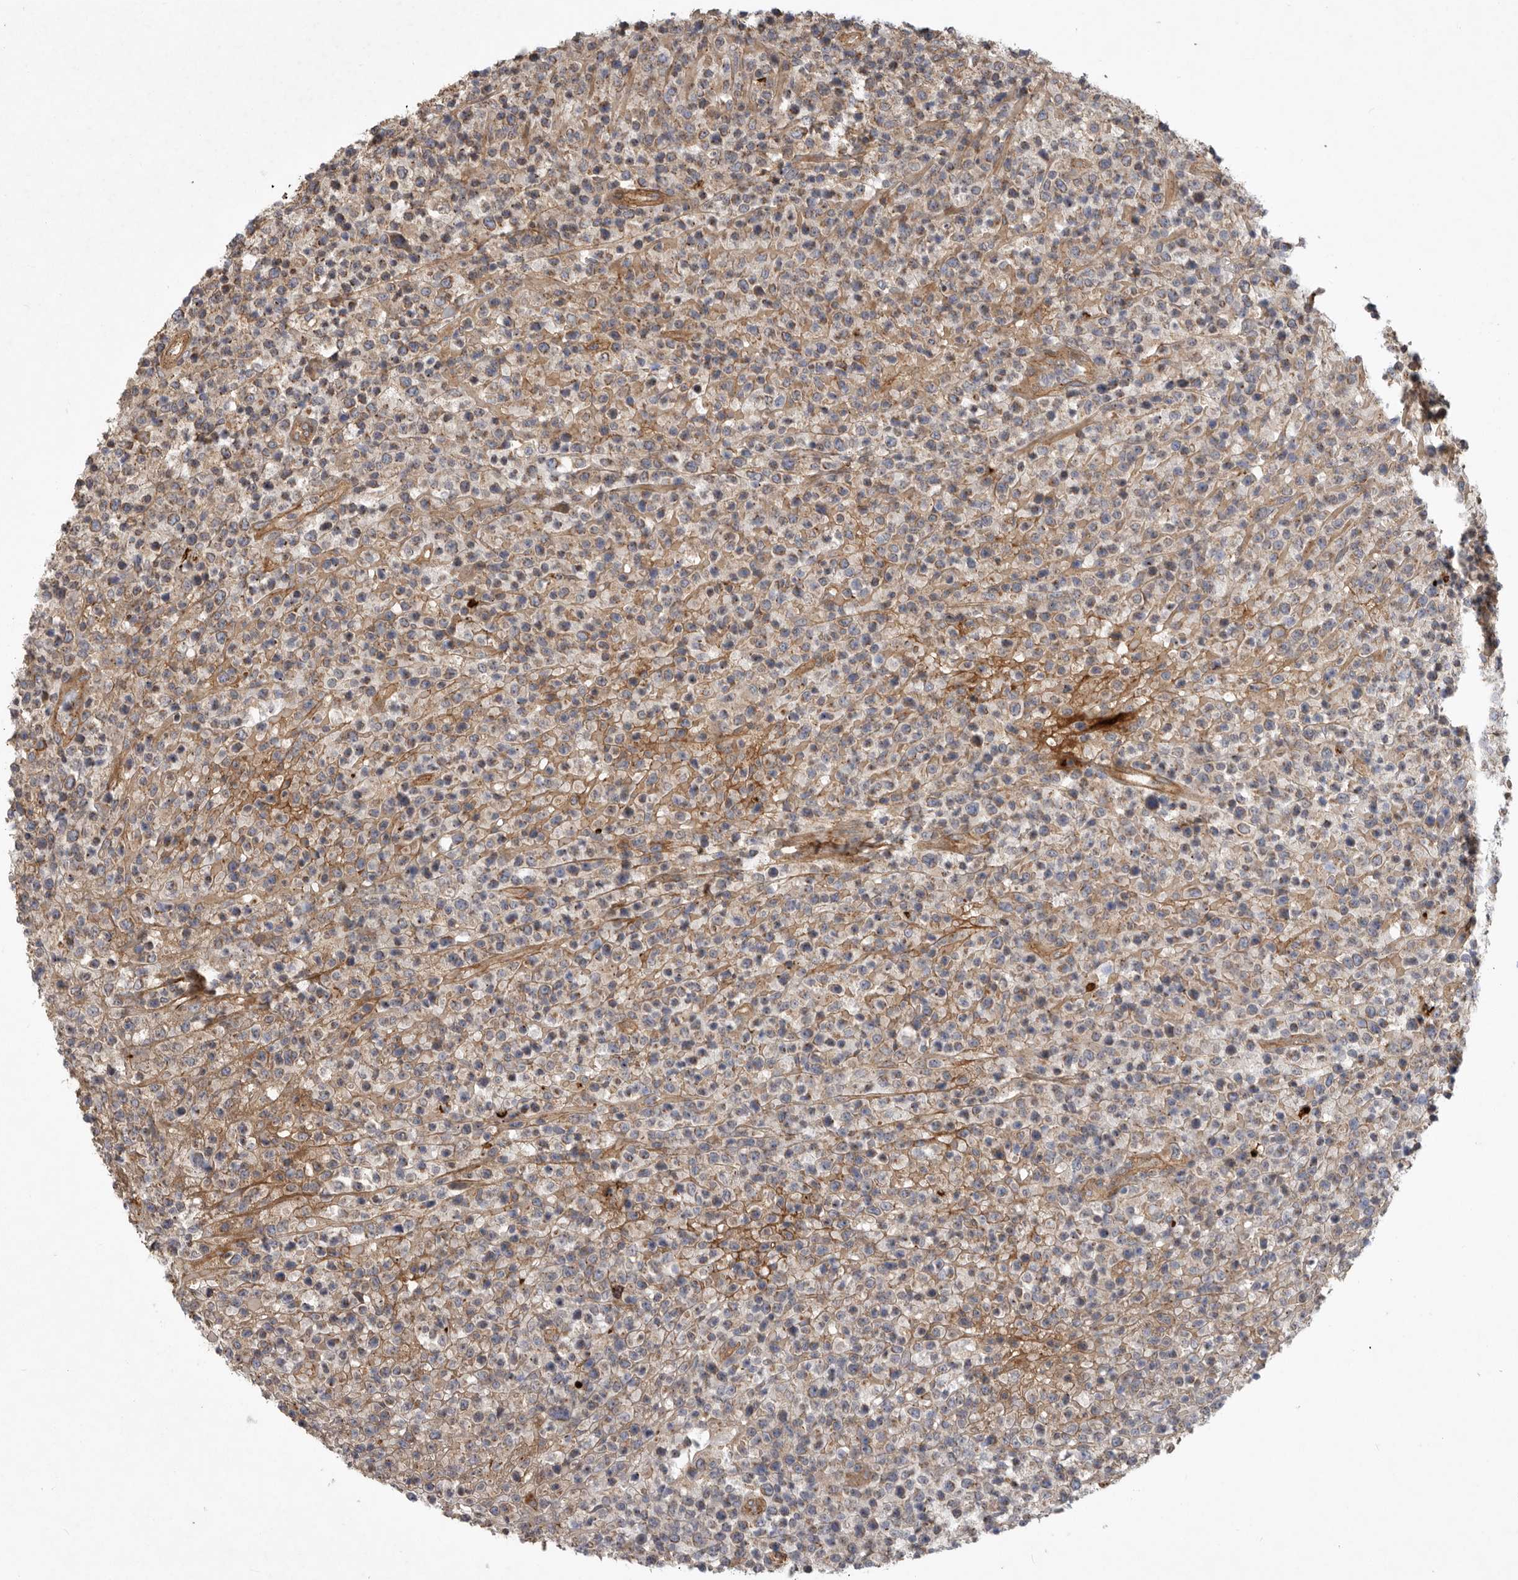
{"staining": {"intensity": "weak", "quantity": "<25%", "location": "cytoplasmic/membranous"}, "tissue": "lymphoma", "cell_type": "Tumor cells", "image_type": "cancer", "snomed": [{"axis": "morphology", "description": "Malignant lymphoma, non-Hodgkin's type, High grade"}, {"axis": "topography", "description": "Colon"}], "caption": "This micrograph is of lymphoma stained with IHC to label a protein in brown with the nuclei are counter-stained blue. There is no expression in tumor cells. Nuclei are stained in blue.", "gene": "MLPH", "patient": {"sex": "female", "age": 53}}